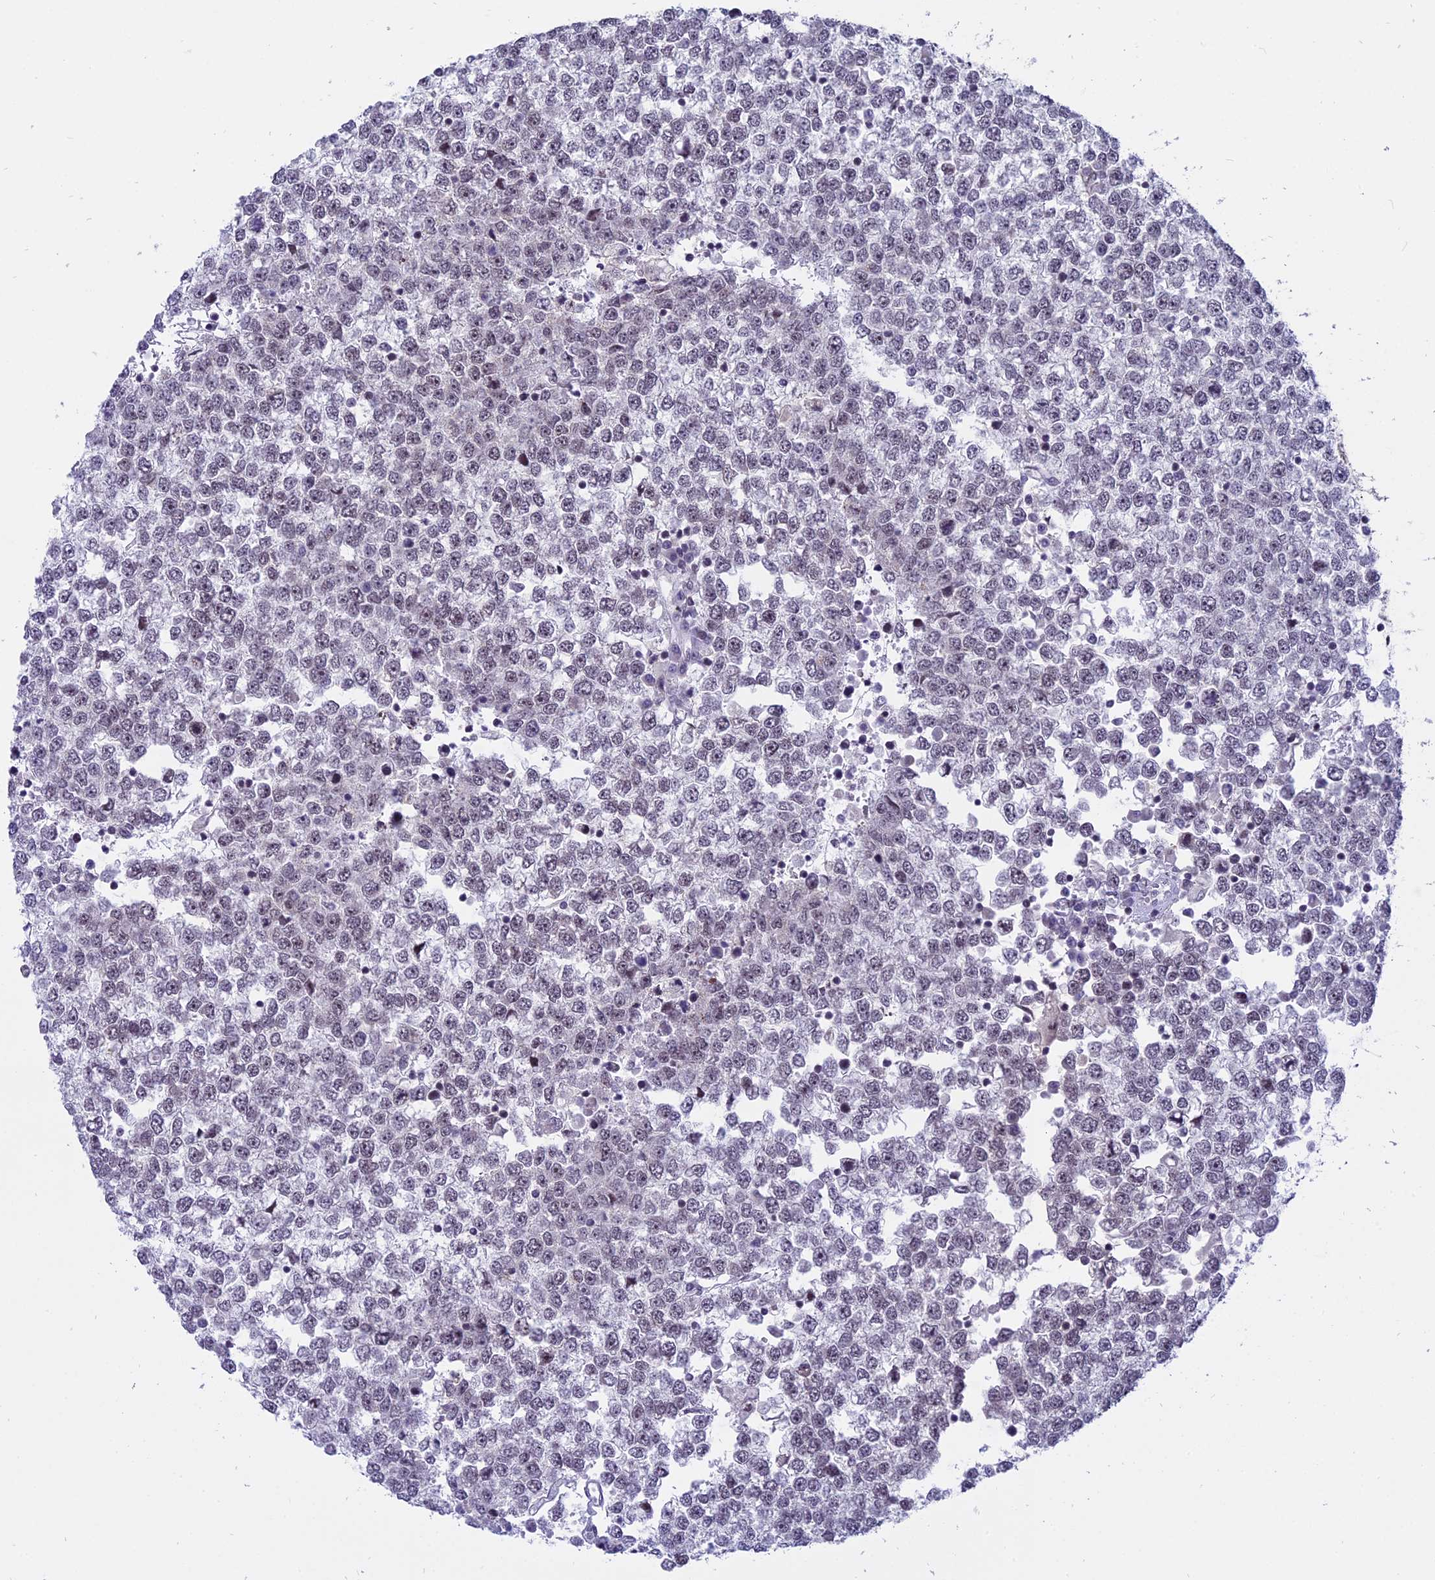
{"staining": {"intensity": "moderate", "quantity": "25%-75%", "location": "nuclear"}, "tissue": "testis cancer", "cell_type": "Tumor cells", "image_type": "cancer", "snomed": [{"axis": "morphology", "description": "Seminoma, NOS"}, {"axis": "topography", "description": "Testis"}], "caption": "High-power microscopy captured an immunohistochemistry photomicrograph of testis seminoma, revealing moderate nuclear positivity in approximately 25%-75% of tumor cells. The protein of interest is shown in brown color, while the nuclei are stained blue.", "gene": "TADA3", "patient": {"sex": "male", "age": 65}}